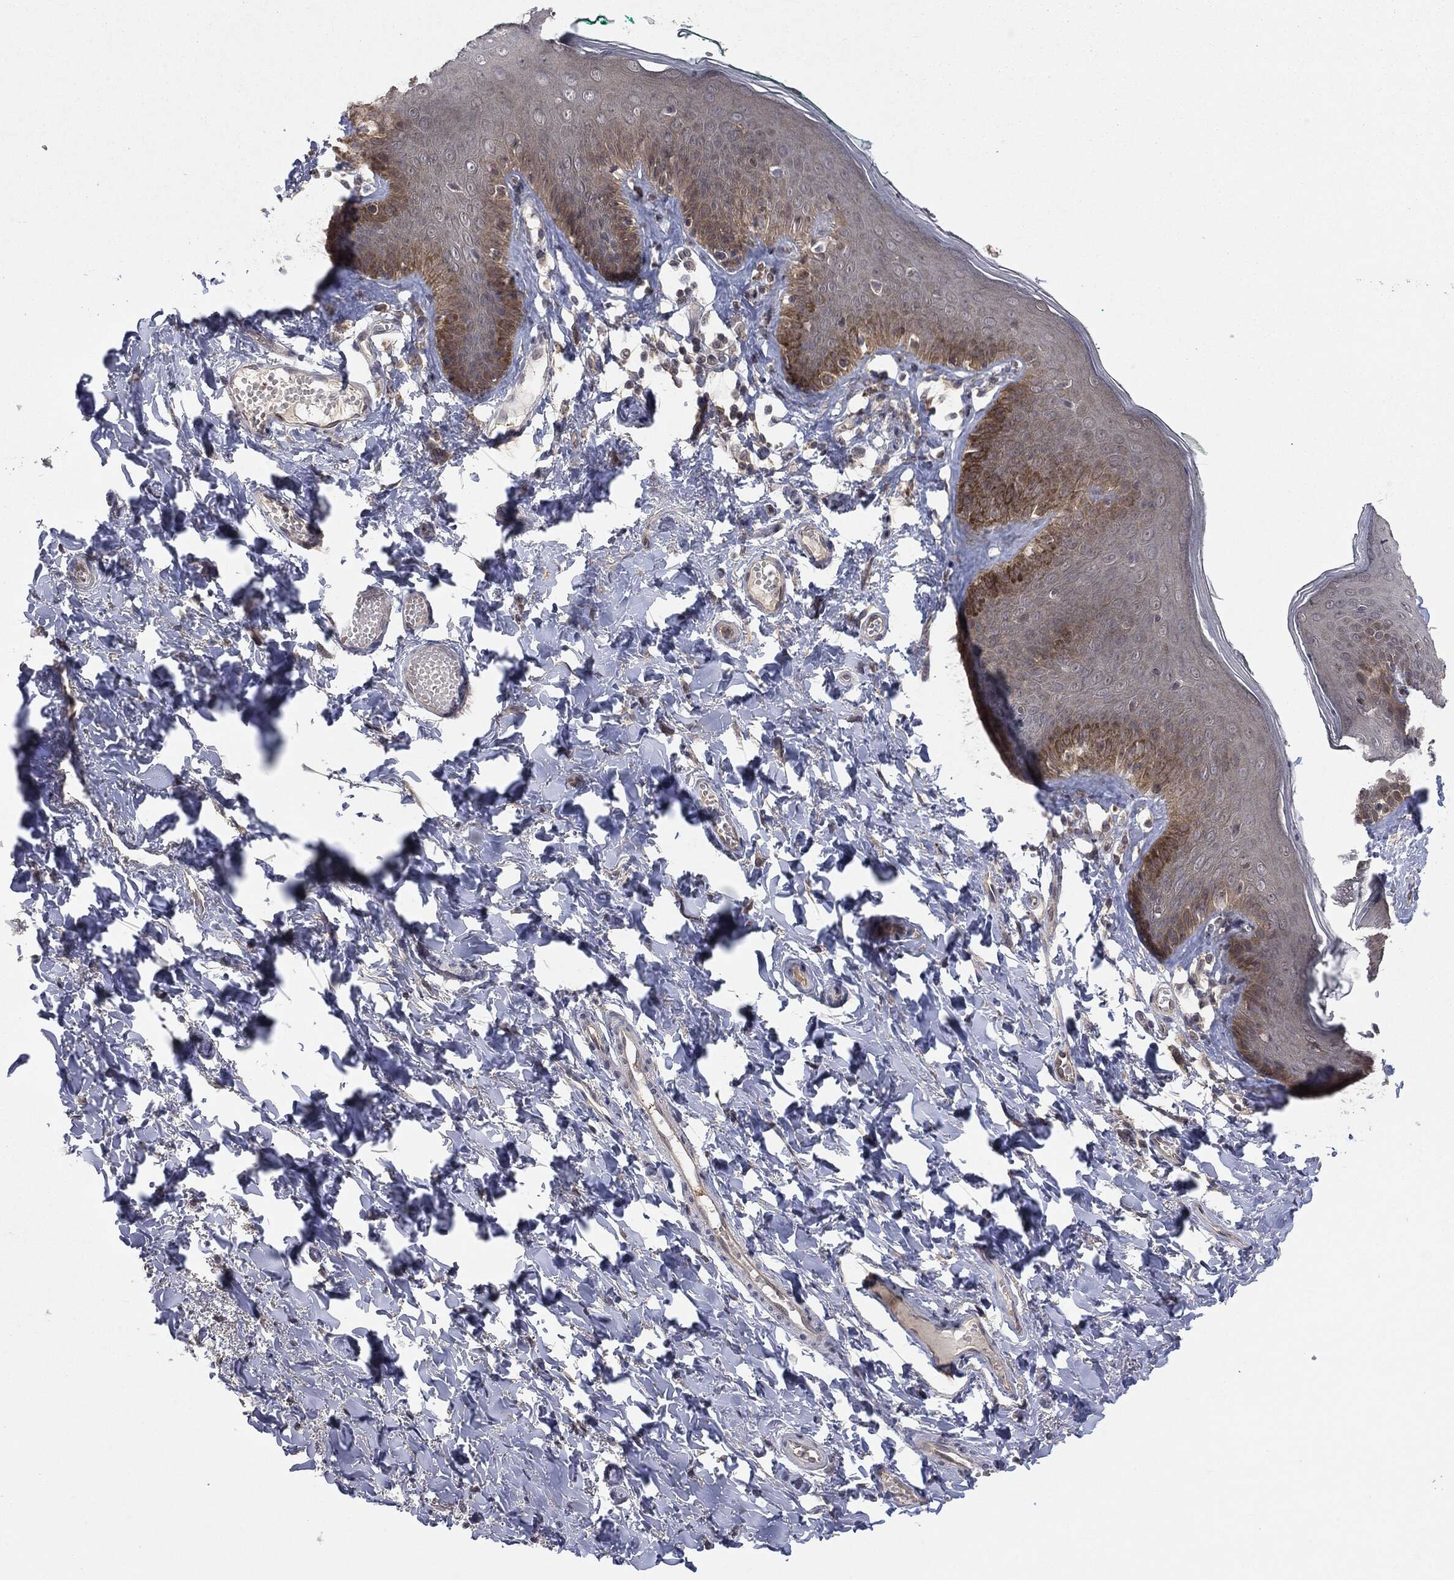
{"staining": {"intensity": "moderate", "quantity": "<25%", "location": "cytoplasmic/membranous"}, "tissue": "vagina", "cell_type": "Squamous epithelial cells", "image_type": "normal", "snomed": [{"axis": "morphology", "description": "Normal tissue, NOS"}, {"axis": "topography", "description": "Vagina"}], "caption": "Immunohistochemical staining of benign human vagina demonstrates <25% levels of moderate cytoplasmic/membranous protein staining in about <25% of squamous epithelial cells.", "gene": "KRT7", "patient": {"sex": "female", "age": 66}}